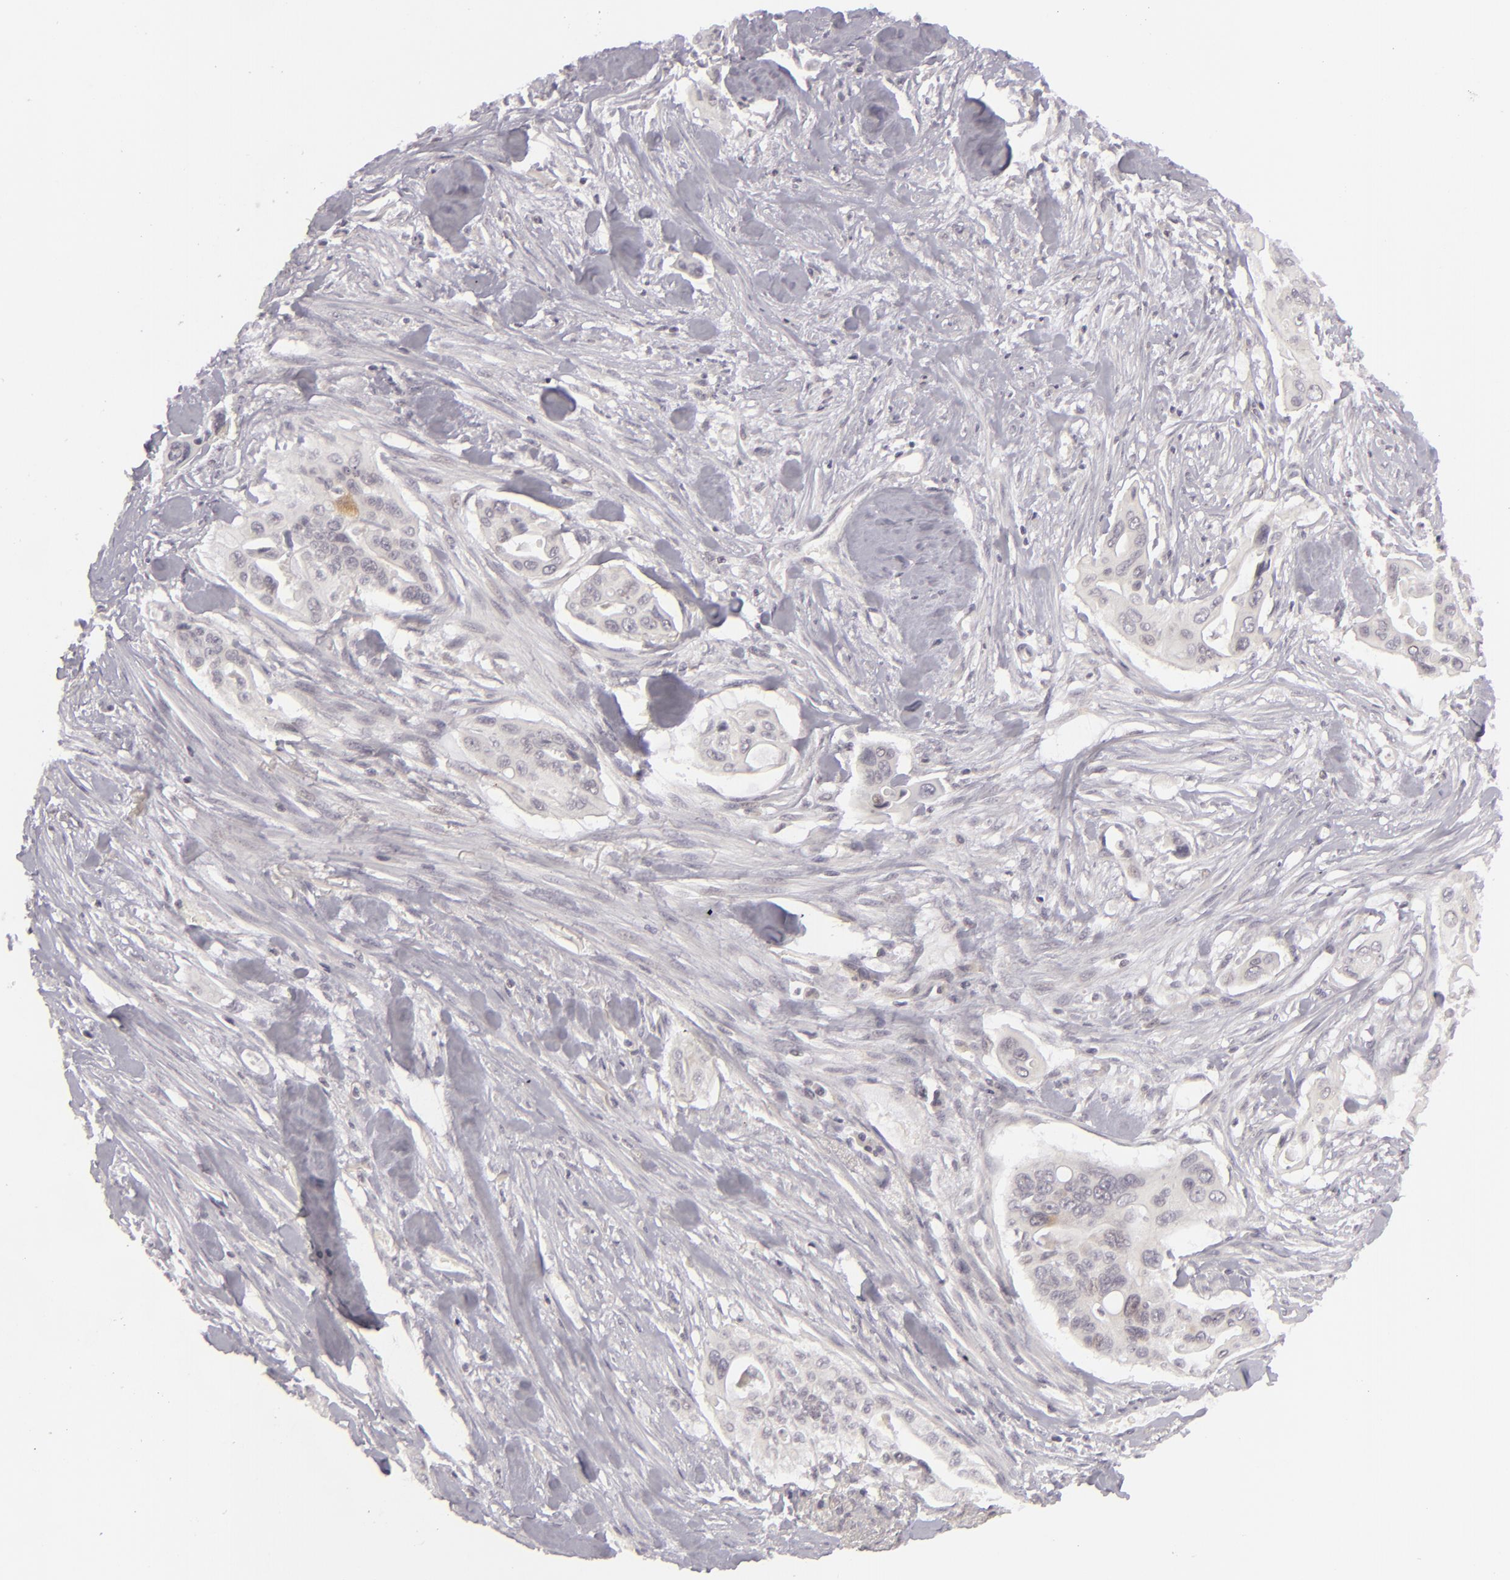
{"staining": {"intensity": "negative", "quantity": "none", "location": "none"}, "tissue": "pancreatic cancer", "cell_type": "Tumor cells", "image_type": "cancer", "snomed": [{"axis": "morphology", "description": "Adenocarcinoma, NOS"}, {"axis": "topography", "description": "Pancreas"}], "caption": "The histopathology image exhibits no significant positivity in tumor cells of pancreatic cancer (adenocarcinoma).", "gene": "SIX1", "patient": {"sex": "male", "age": 77}}